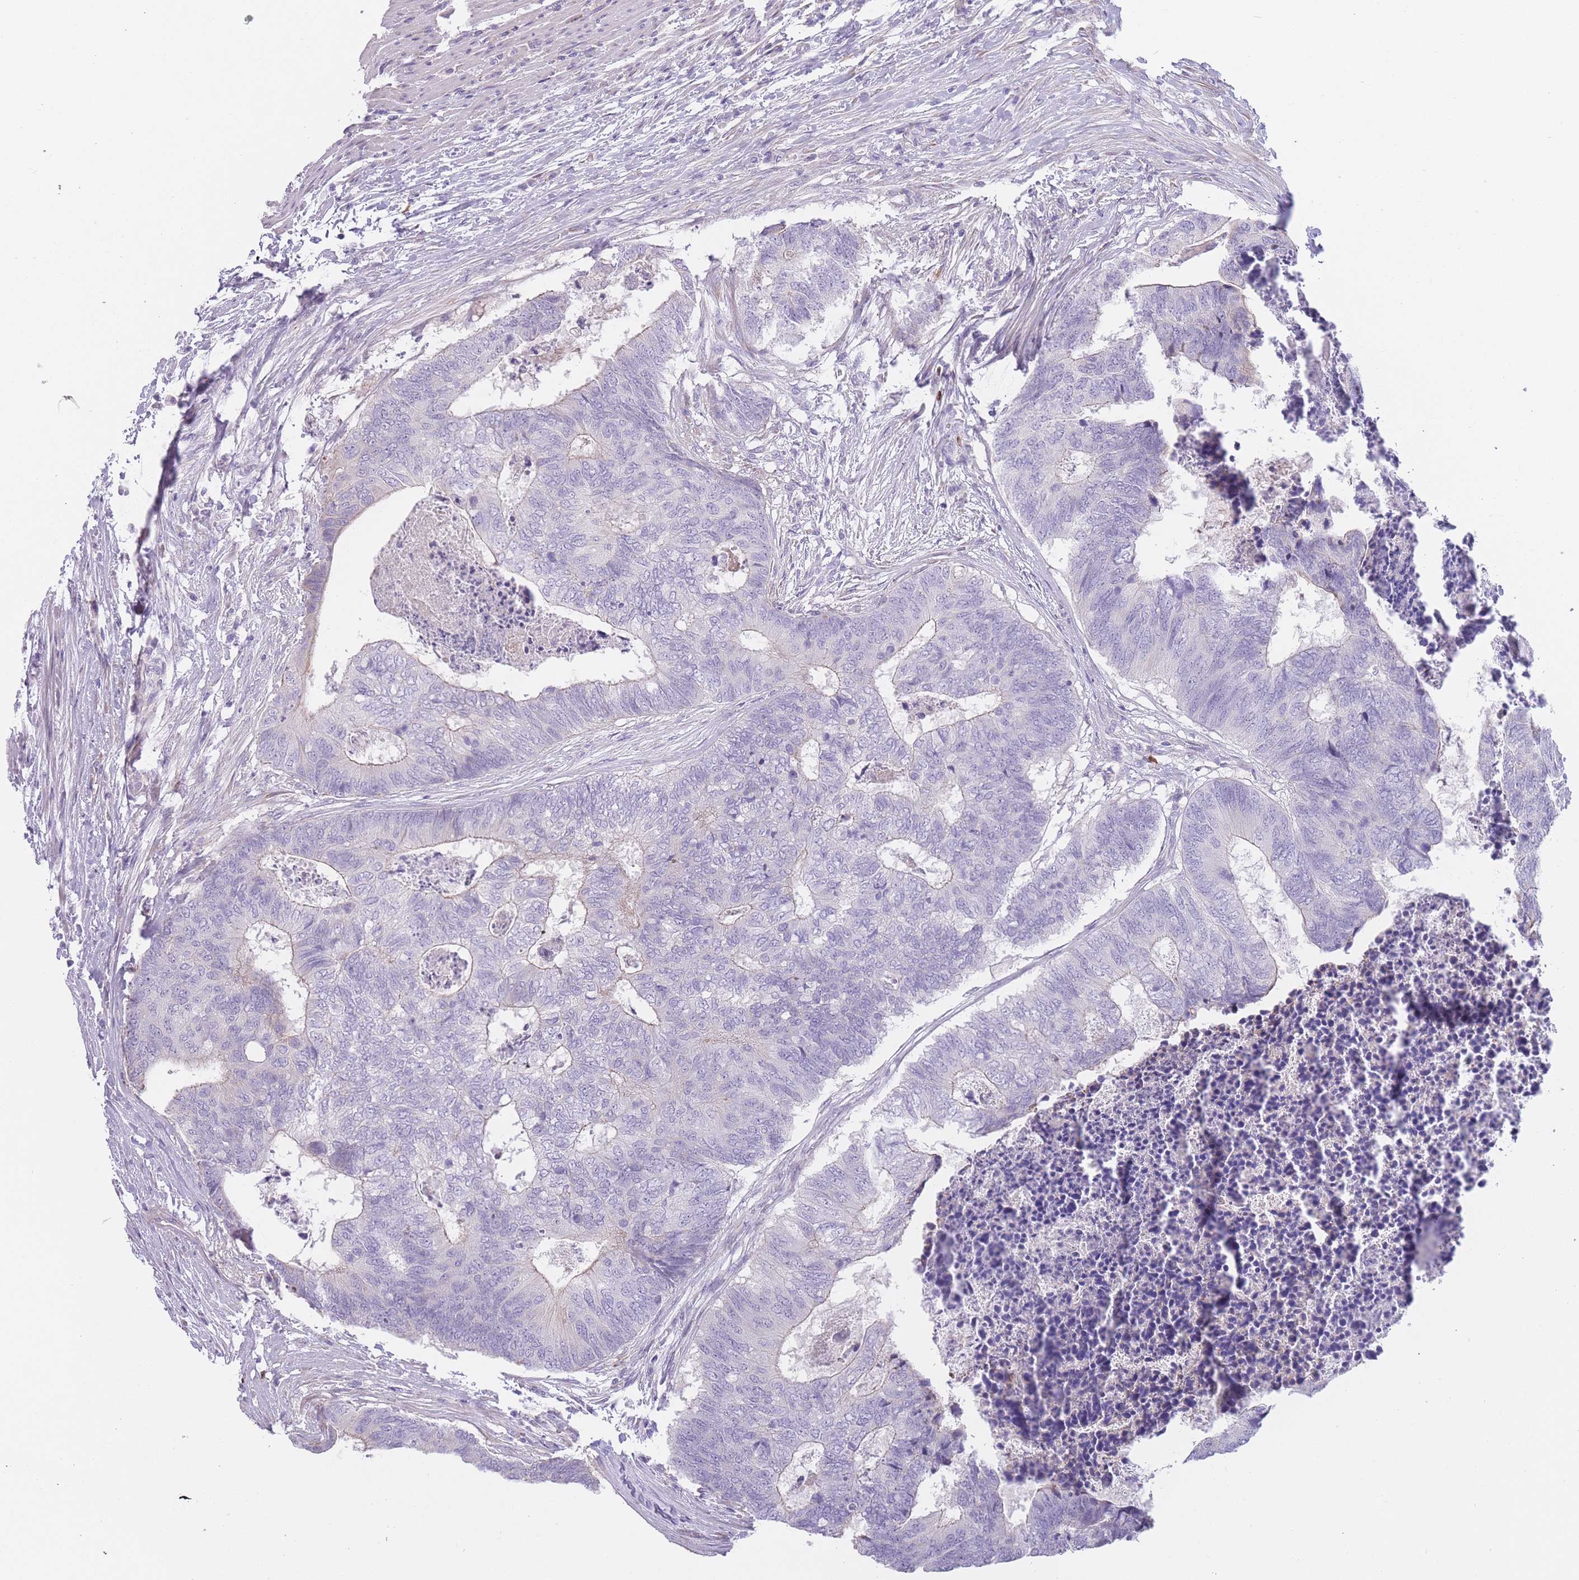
{"staining": {"intensity": "negative", "quantity": "none", "location": "none"}, "tissue": "colorectal cancer", "cell_type": "Tumor cells", "image_type": "cancer", "snomed": [{"axis": "morphology", "description": "Adenocarcinoma, NOS"}, {"axis": "topography", "description": "Colon"}], "caption": "An image of human adenocarcinoma (colorectal) is negative for staining in tumor cells.", "gene": "IMPG1", "patient": {"sex": "female", "age": 67}}